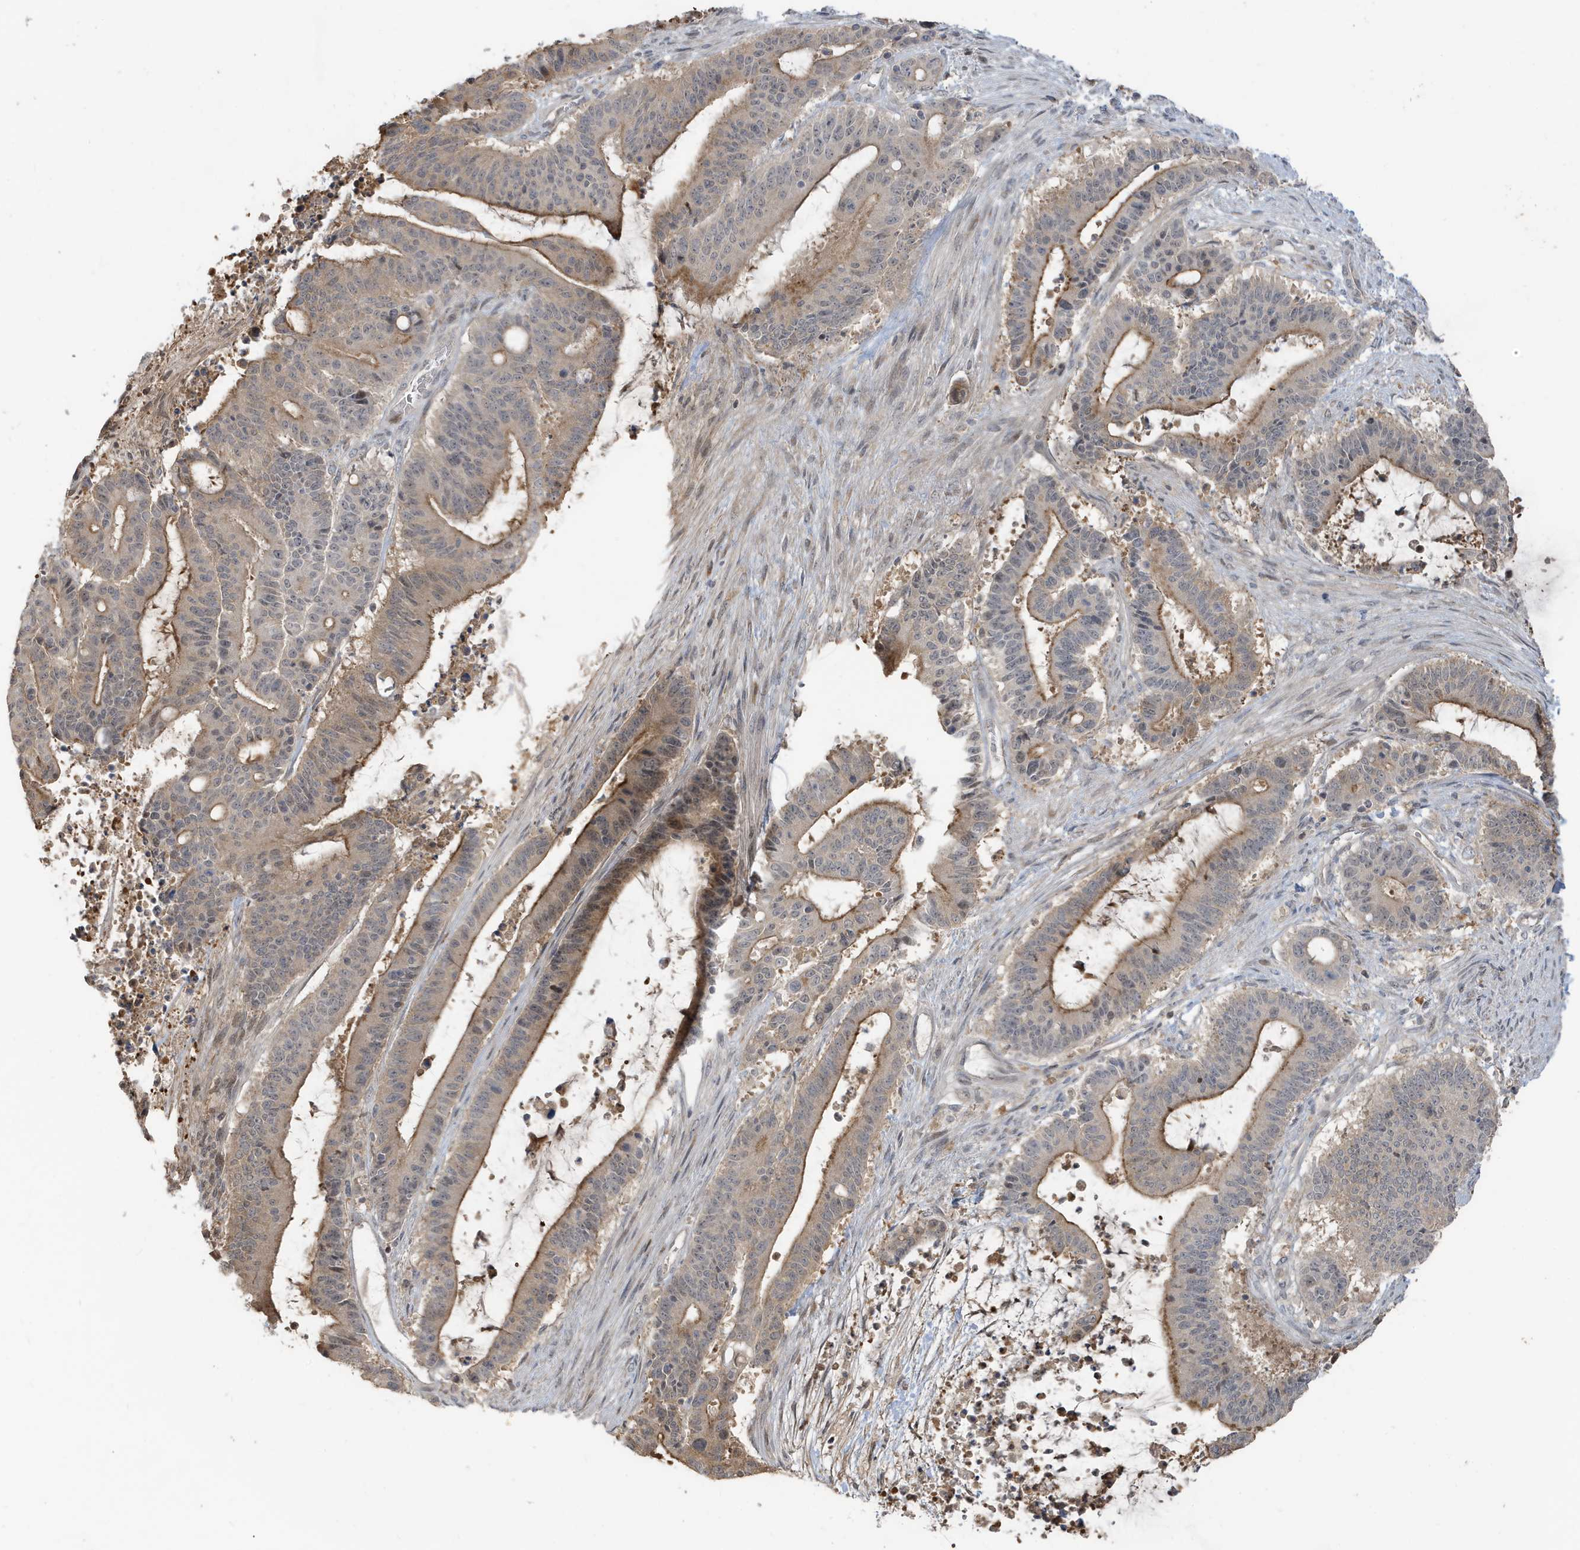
{"staining": {"intensity": "moderate", "quantity": "25%-75%", "location": "cytoplasmic/membranous"}, "tissue": "liver cancer", "cell_type": "Tumor cells", "image_type": "cancer", "snomed": [{"axis": "morphology", "description": "Normal tissue, NOS"}, {"axis": "morphology", "description": "Cholangiocarcinoma"}, {"axis": "topography", "description": "Liver"}, {"axis": "topography", "description": "Peripheral nerve tissue"}], "caption": "Protein staining exhibits moderate cytoplasmic/membranous staining in approximately 25%-75% of tumor cells in liver cholangiocarcinoma.", "gene": "PRRT3", "patient": {"sex": "female", "age": 73}}